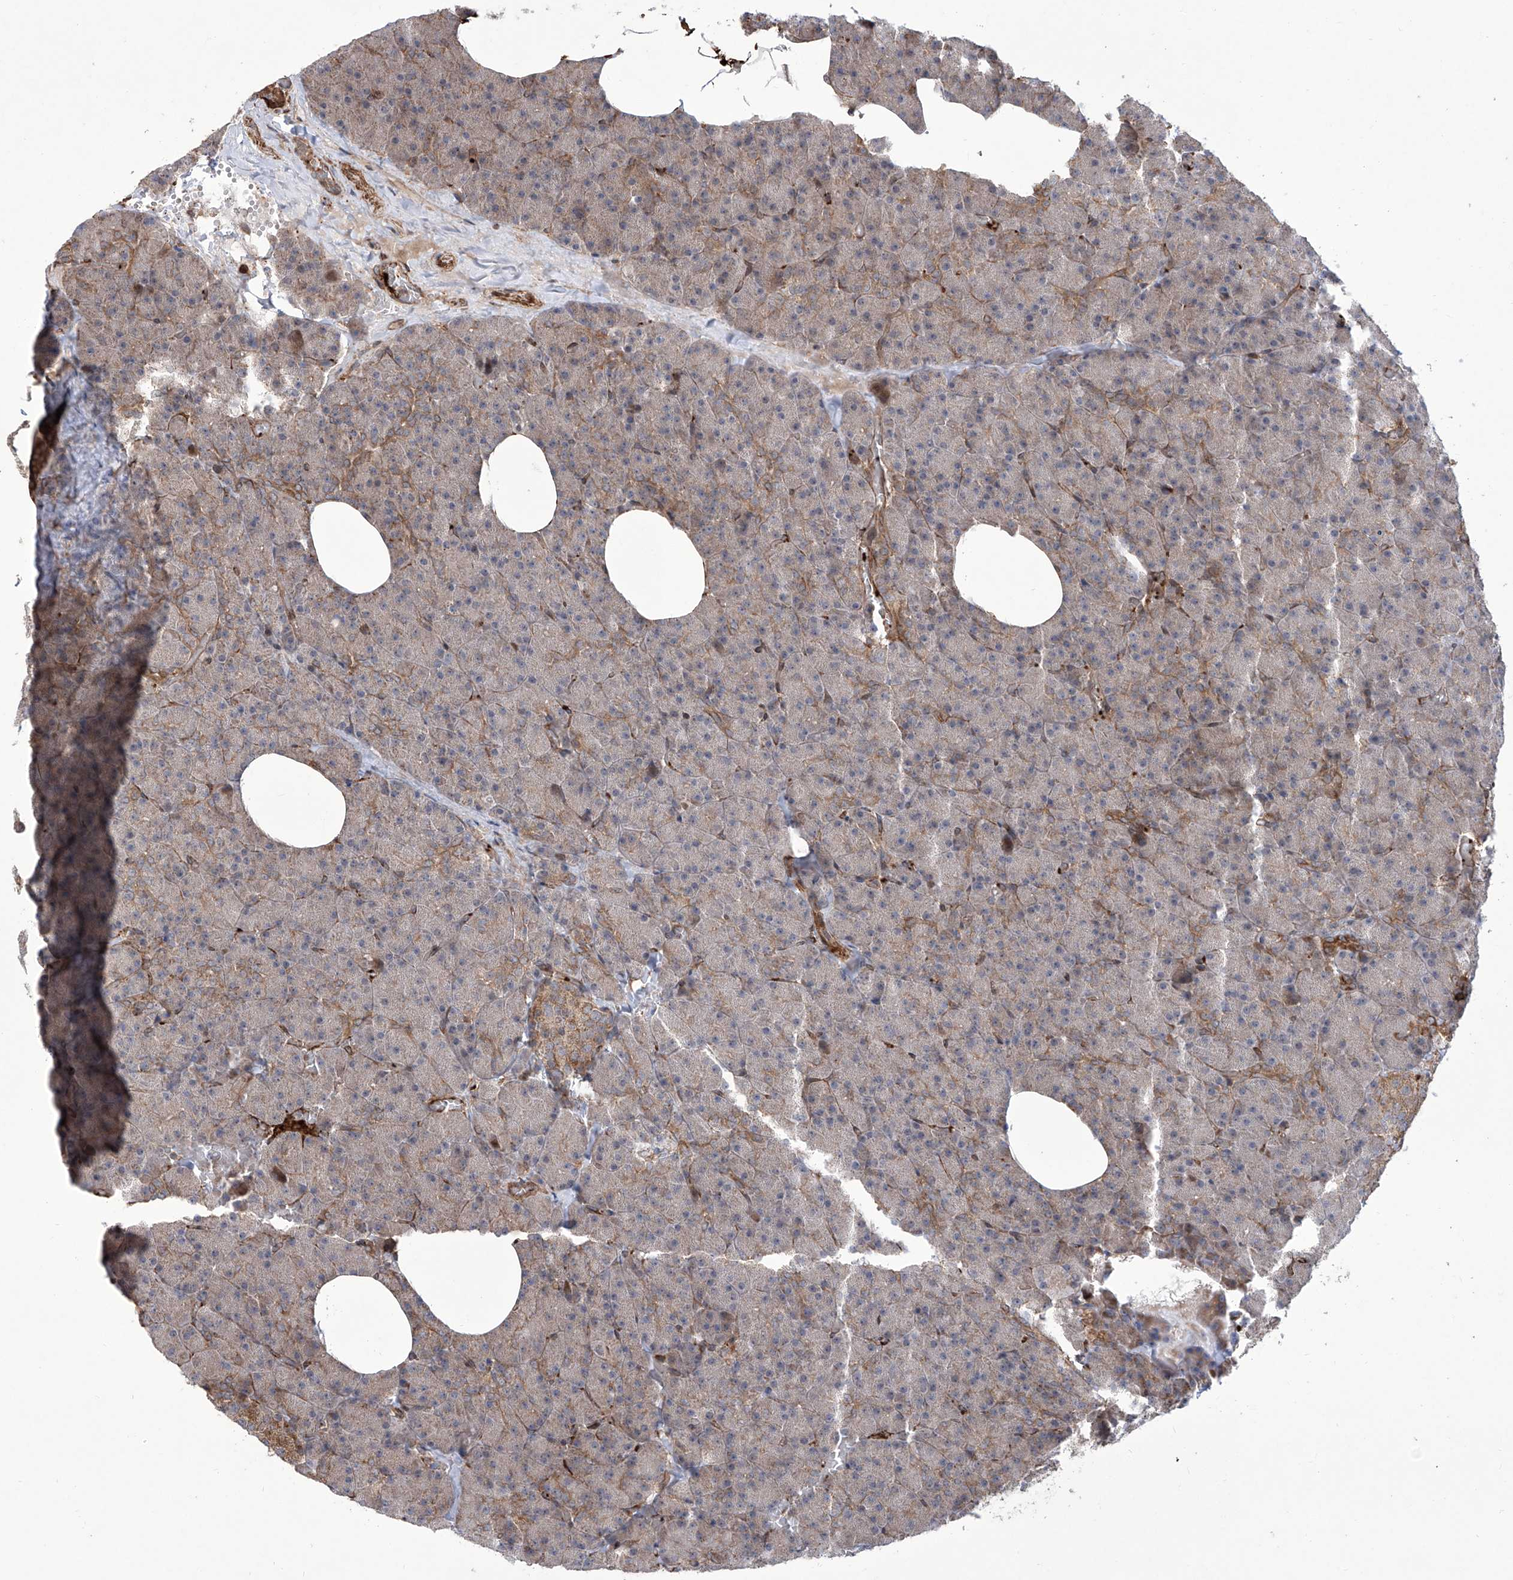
{"staining": {"intensity": "strong", "quantity": "<25%", "location": "cytoplasmic/membranous"}, "tissue": "pancreas", "cell_type": "Exocrine glandular cells", "image_type": "normal", "snomed": [{"axis": "morphology", "description": "Normal tissue, NOS"}, {"axis": "morphology", "description": "Carcinoid, malignant, NOS"}, {"axis": "topography", "description": "Pancreas"}], "caption": "Brown immunohistochemical staining in benign pancreas reveals strong cytoplasmic/membranous staining in about <25% of exocrine glandular cells. (DAB (3,3'-diaminobenzidine) IHC with brightfield microscopy, high magnification).", "gene": "APAF1", "patient": {"sex": "female", "age": 35}}